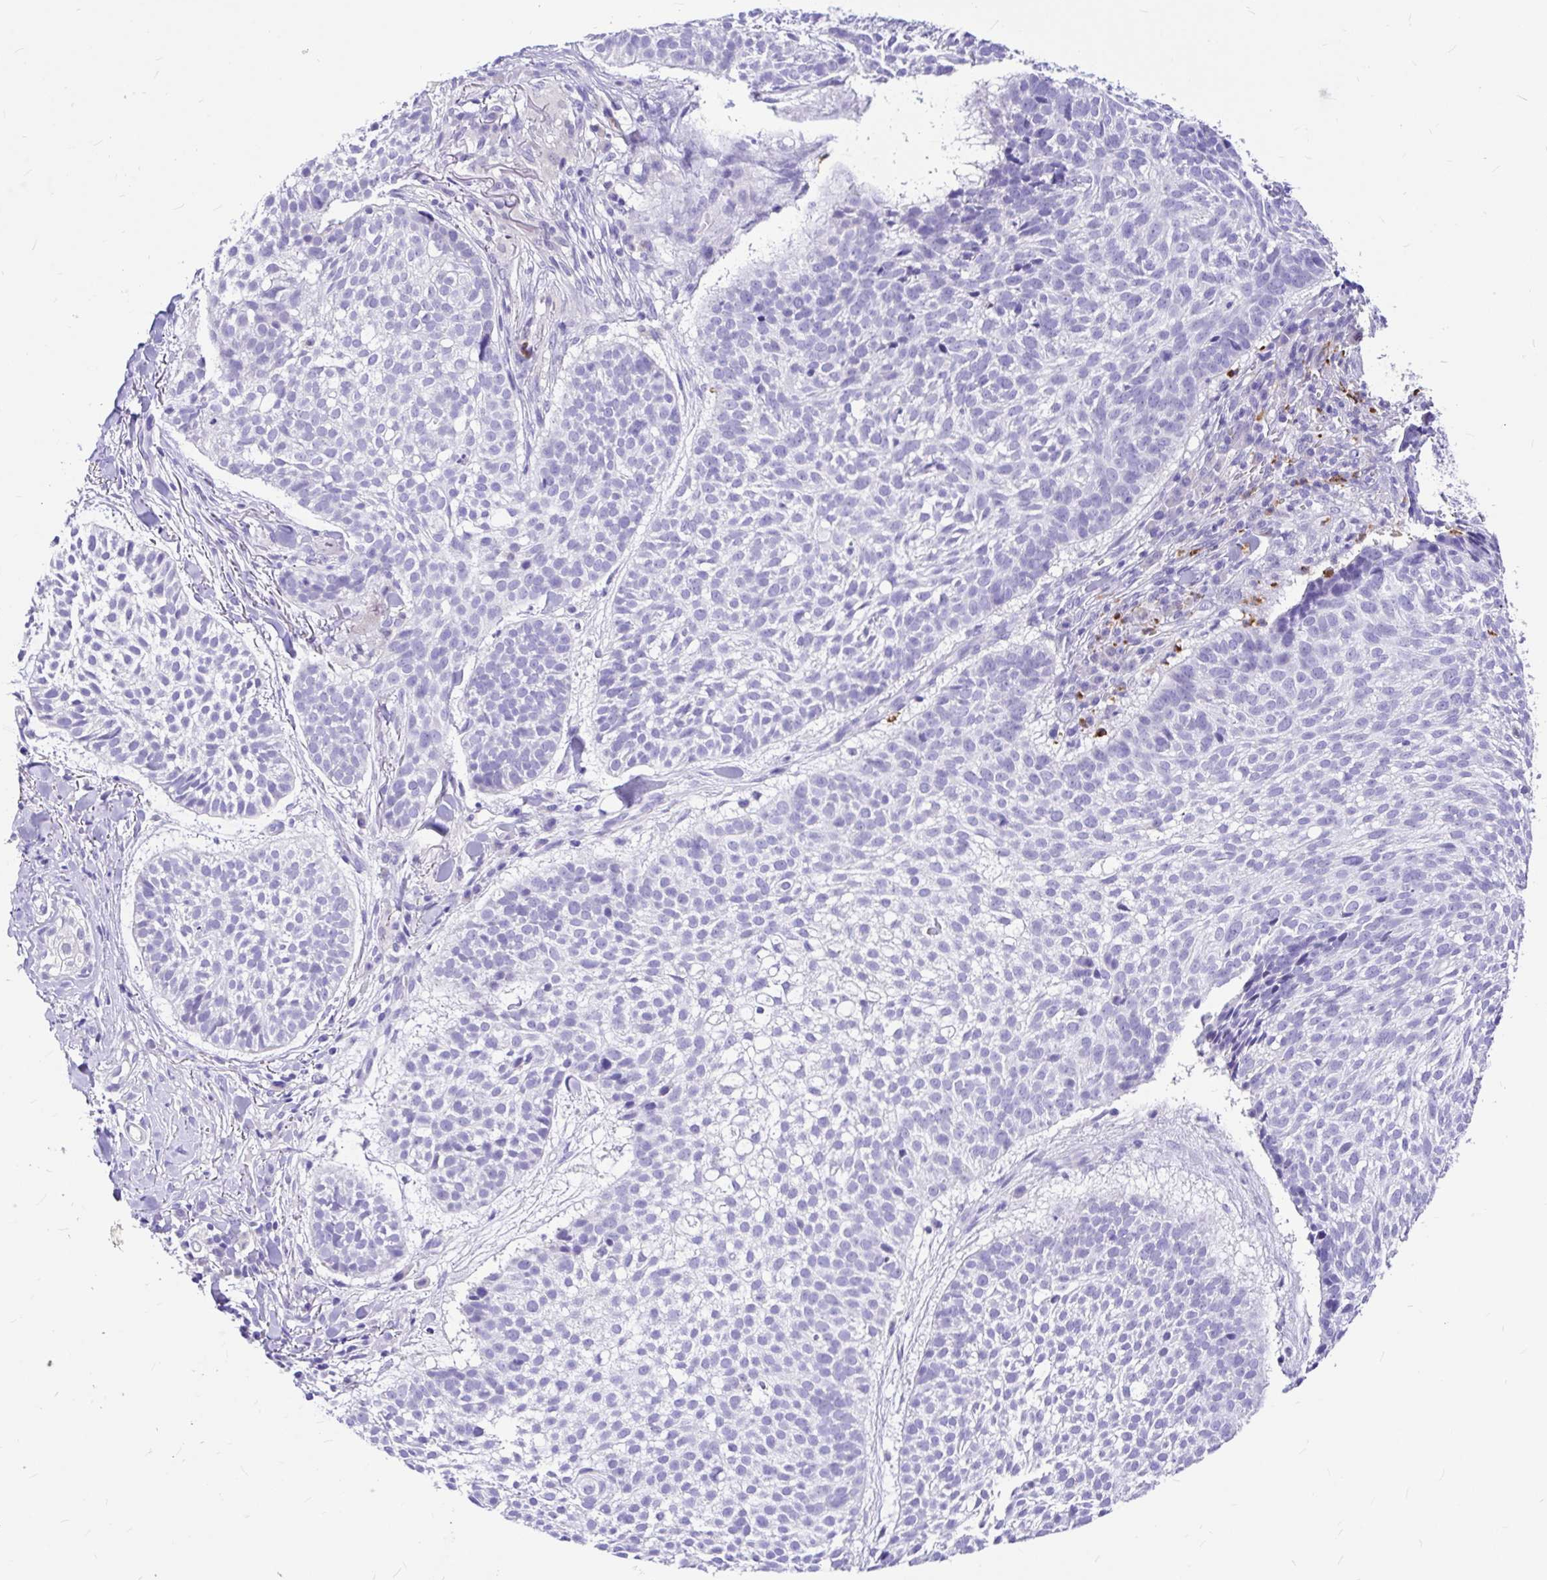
{"staining": {"intensity": "negative", "quantity": "none", "location": "none"}, "tissue": "skin cancer", "cell_type": "Tumor cells", "image_type": "cancer", "snomed": [{"axis": "morphology", "description": "Basal cell carcinoma"}, {"axis": "topography", "description": "Skin"}, {"axis": "topography", "description": "Skin of scalp"}], "caption": "IHC of human skin cancer demonstrates no staining in tumor cells.", "gene": "CLEC1B", "patient": {"sex": "female", "age": 45}}